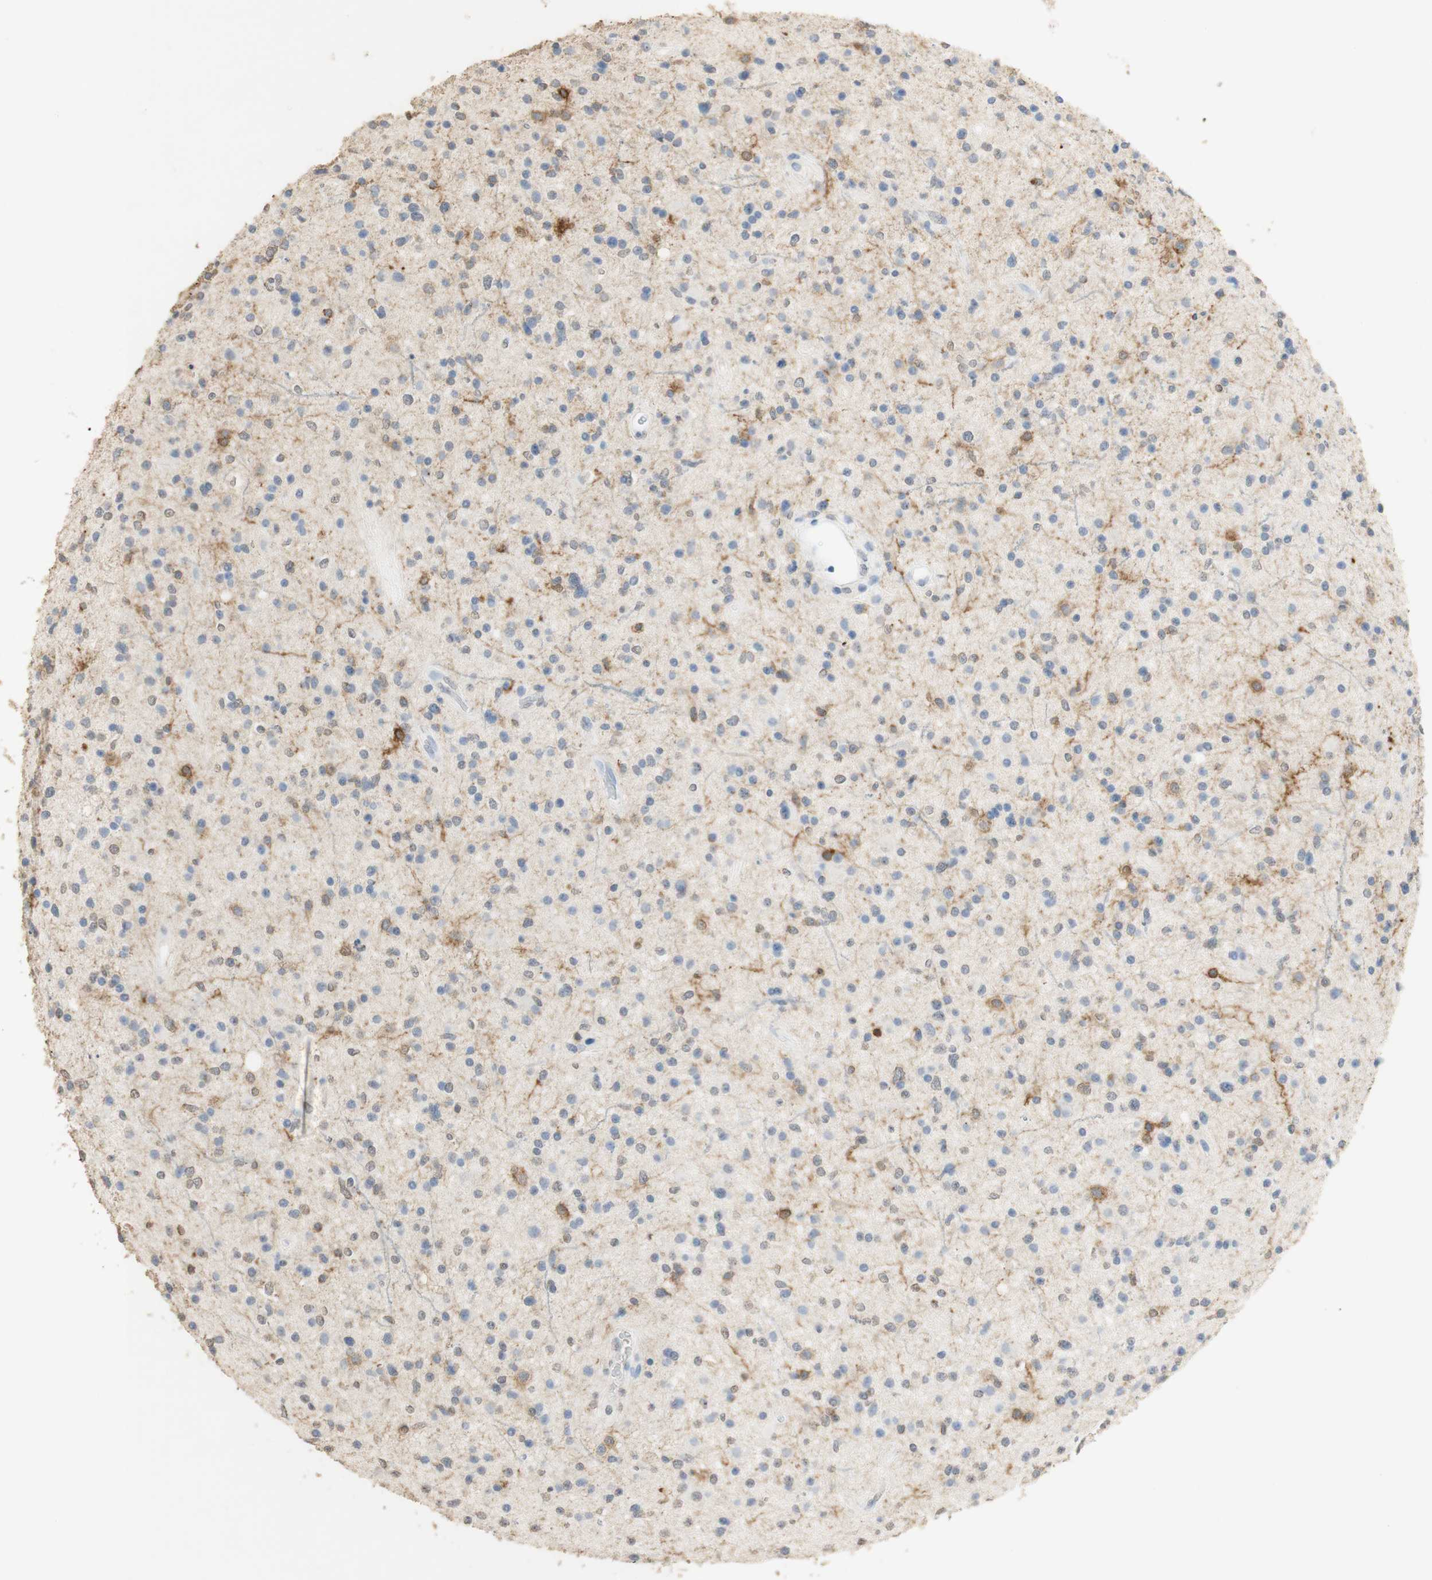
{"staining": {"intensity": "weak", "quantity": "<25%", "location": "nuclear"}, "tissue": "glioma", "cell_type": "Tumor cells", "image_type": "cancer", "snomed": [{"axis": "morphology", "description": "Glioma, malignant, High grade"}, {"axis": "topography", "description": "Brain"}], "caption": "A high-resolution photomicrograph shows immunohistochemistry staining of malignant high-grade glioma, which demonstrates no significant positivity in tumor cells. (Brightfield microscopy of DAB (3,3'-diaminobenzidine) immunohistochemistry at high magnification).", "gene": "L1CAM", "patient": {"sex": "male", "age": 33}}